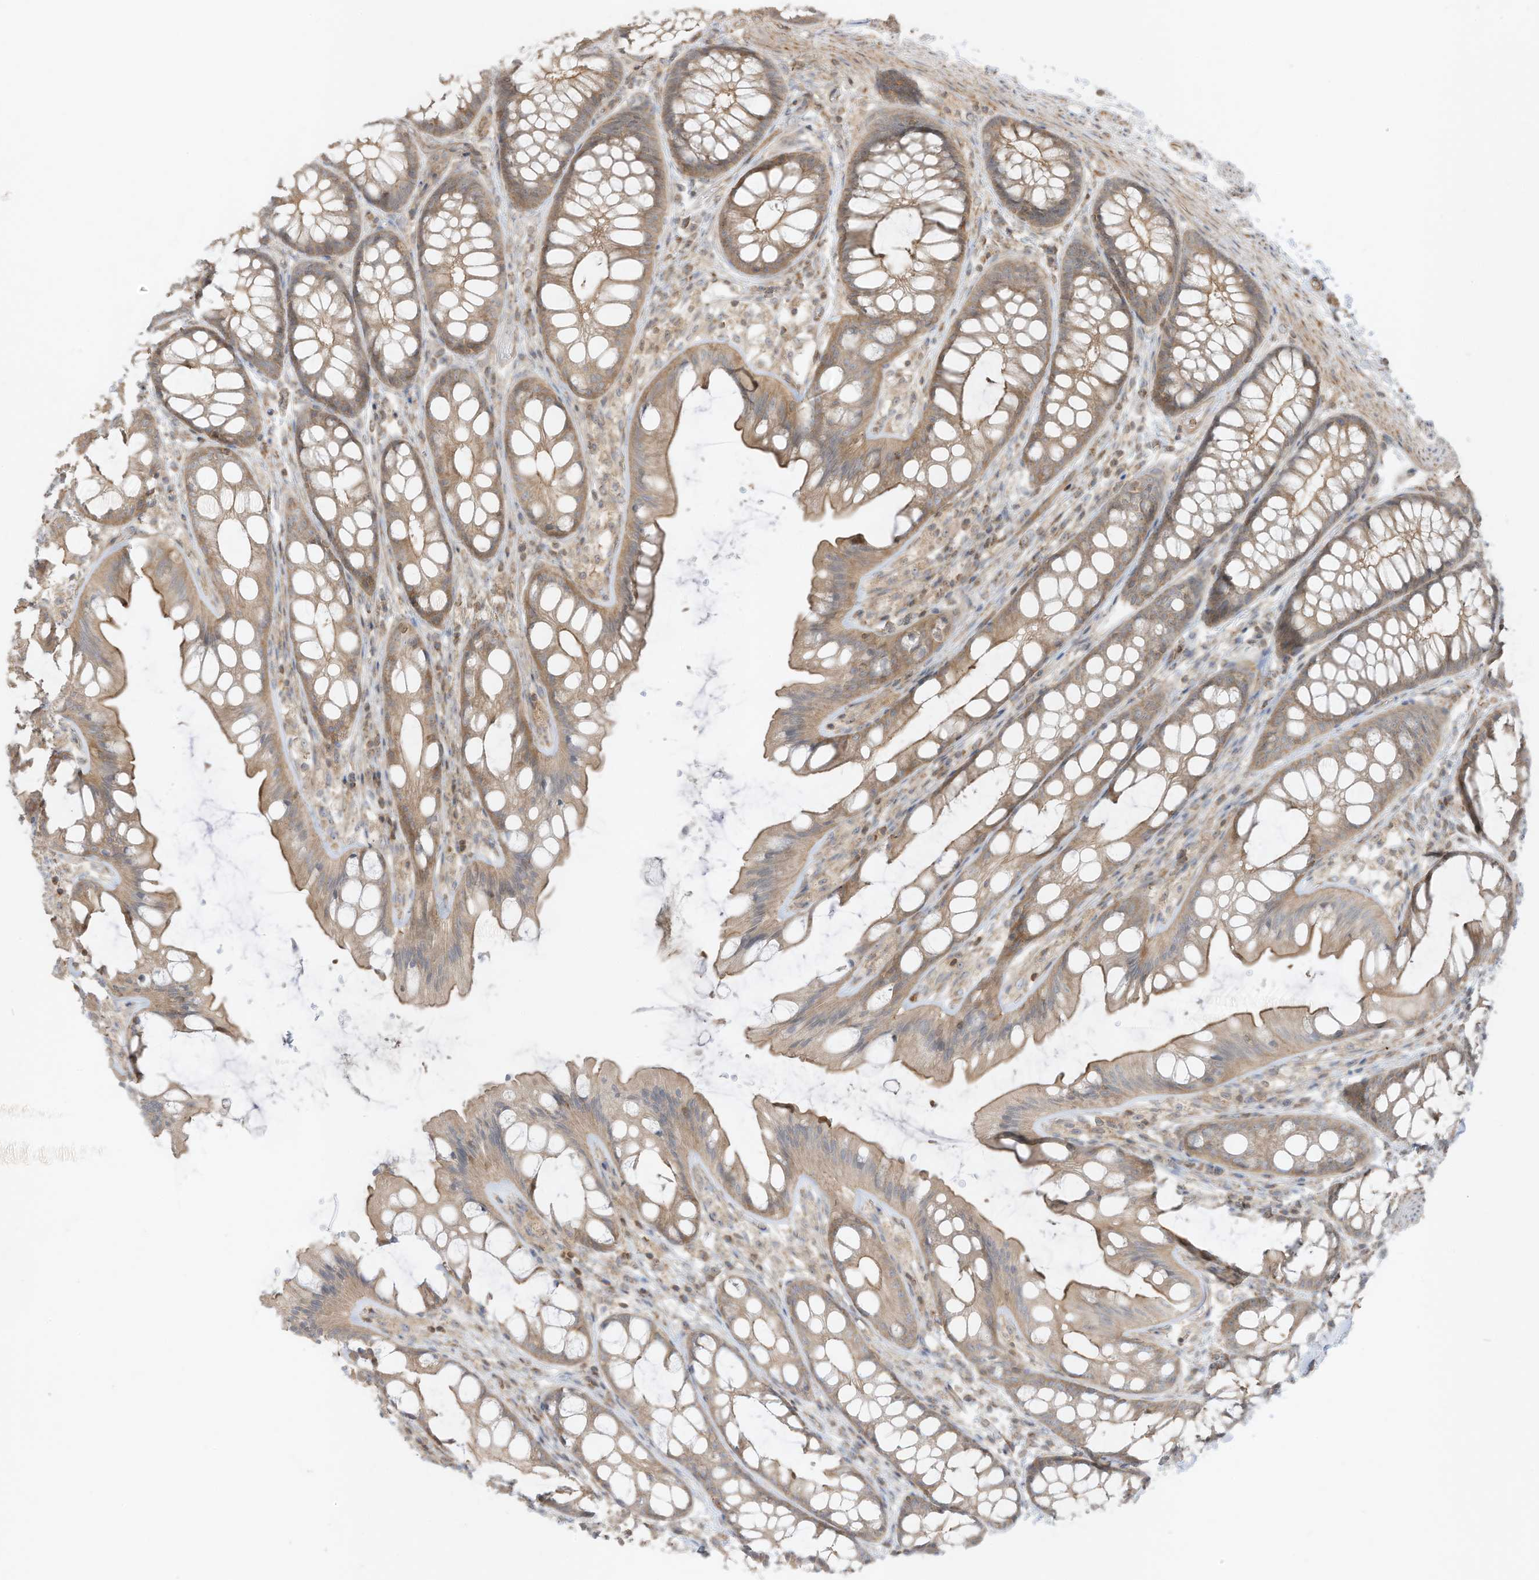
{"staining": {"intensity": "weak", "quantity": ">75%", "location": "cytoplasmic/membranous"}, "tissue": "colon", "cell_type": "Endothelial cells", "image_type": "normal", "snomed": [{"axis": "morphology", "description": "Normal tissue, NOS"}, {"axis": "topography", "description": "Colon"}], "caption": "Weak cytoplasmic/membranous positivity is appreciated in approximately >75% of endothelial cells in benign colon.", "gene": "SLC25A12", "patient": {"sex": "male", "age": 47}}